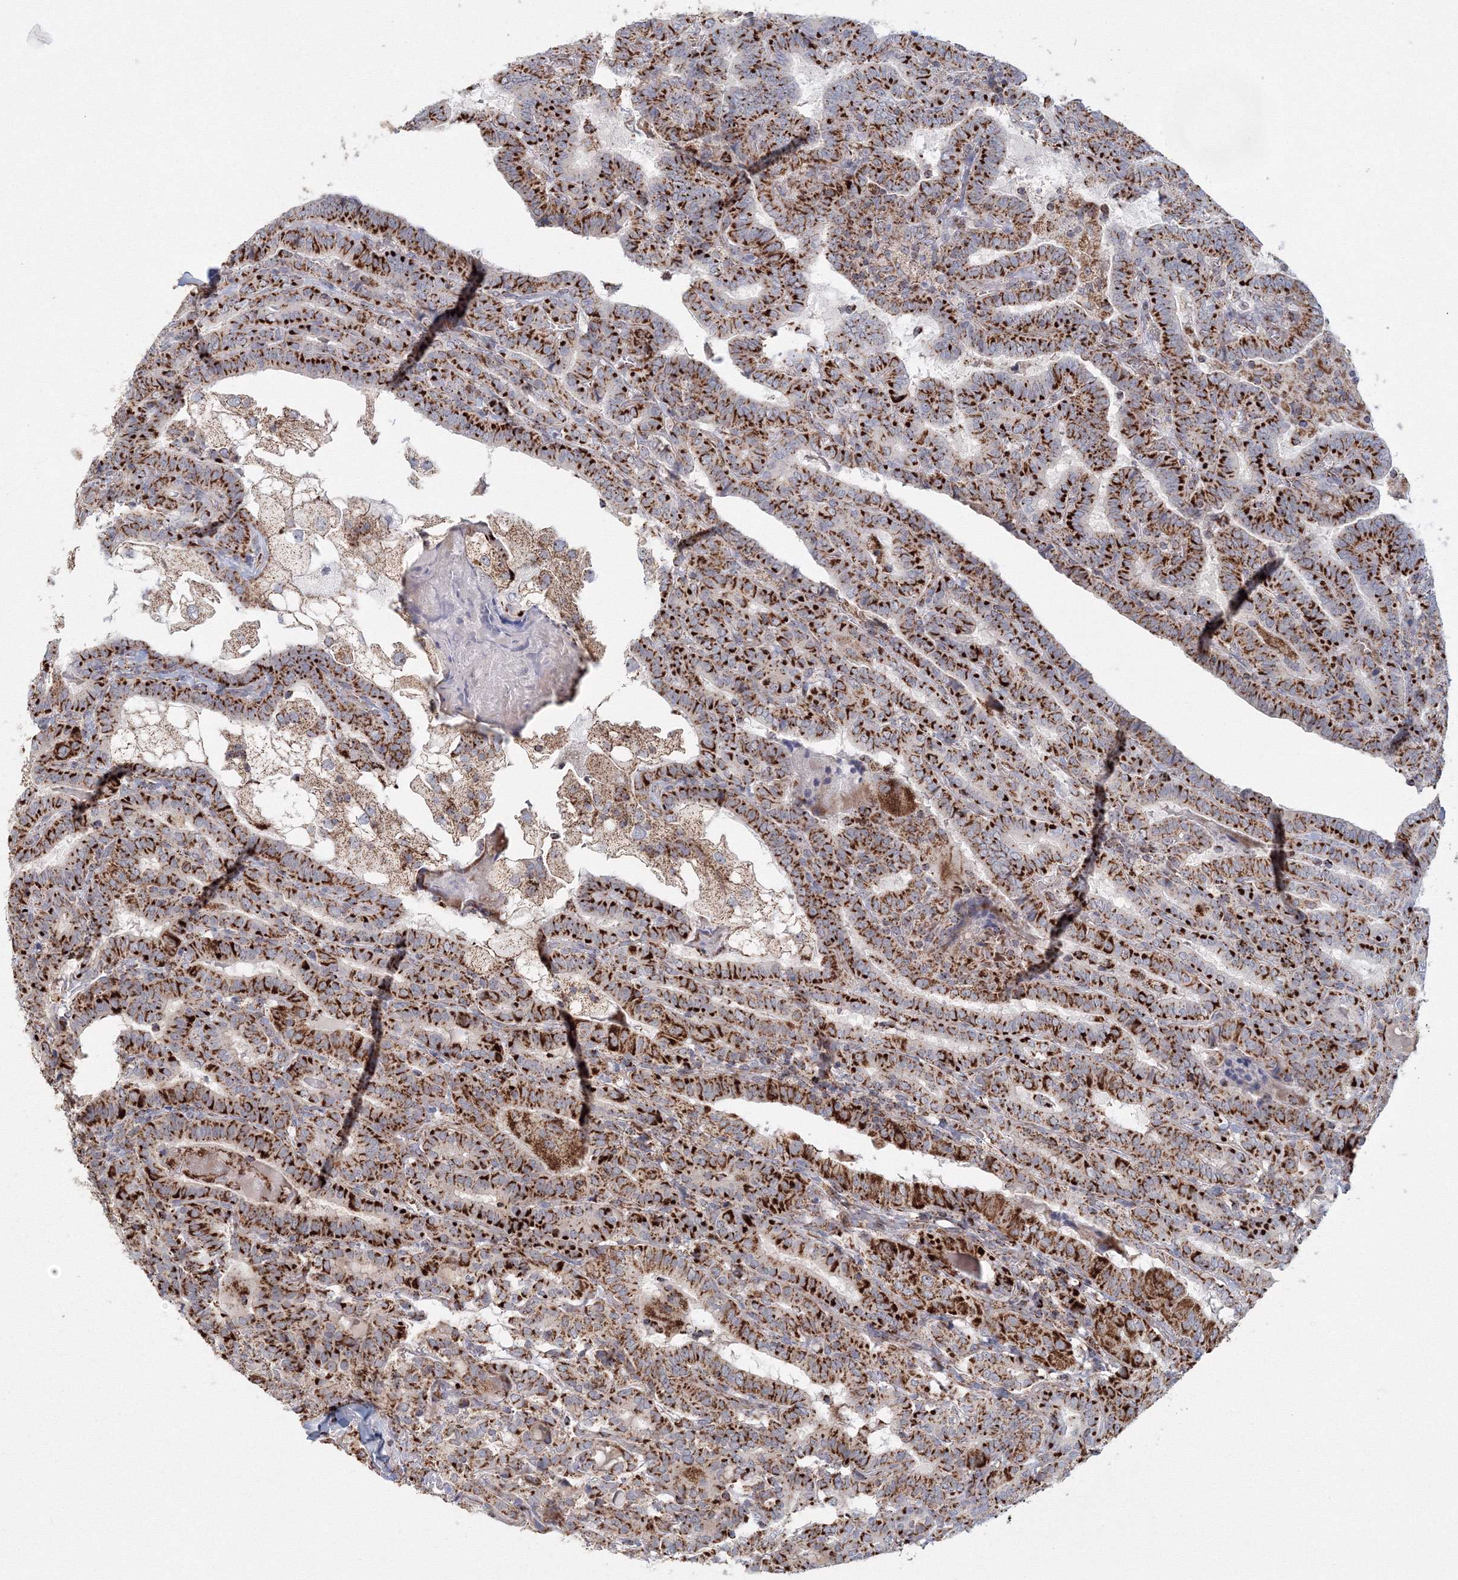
{"staining": {"intensity": "strong", "quantity": ">75%", "location": "cytoplasmic/membranous"}, "tissue": "thyroid cancer", "cell_type": "Tumor cells", "image_type": "cancer", "snomed": [{"axis": "morphology", "description": "Papillary adenocarcinoma, NOS"}, {"axis": "topography", "description": "Thyroid gland"}], "caption": "Protein expression analysis of human thyroid cancer reveals strong cytoplasmic/membranous positivity in about >75% of tumor cells. The staining is performed using DAB brown chromogen to label protein expression. The nuclei are counter-stained blue using hematoxylin.", "gene": "GRPEL1", "patient": {"sex": "female", "age": 72}}